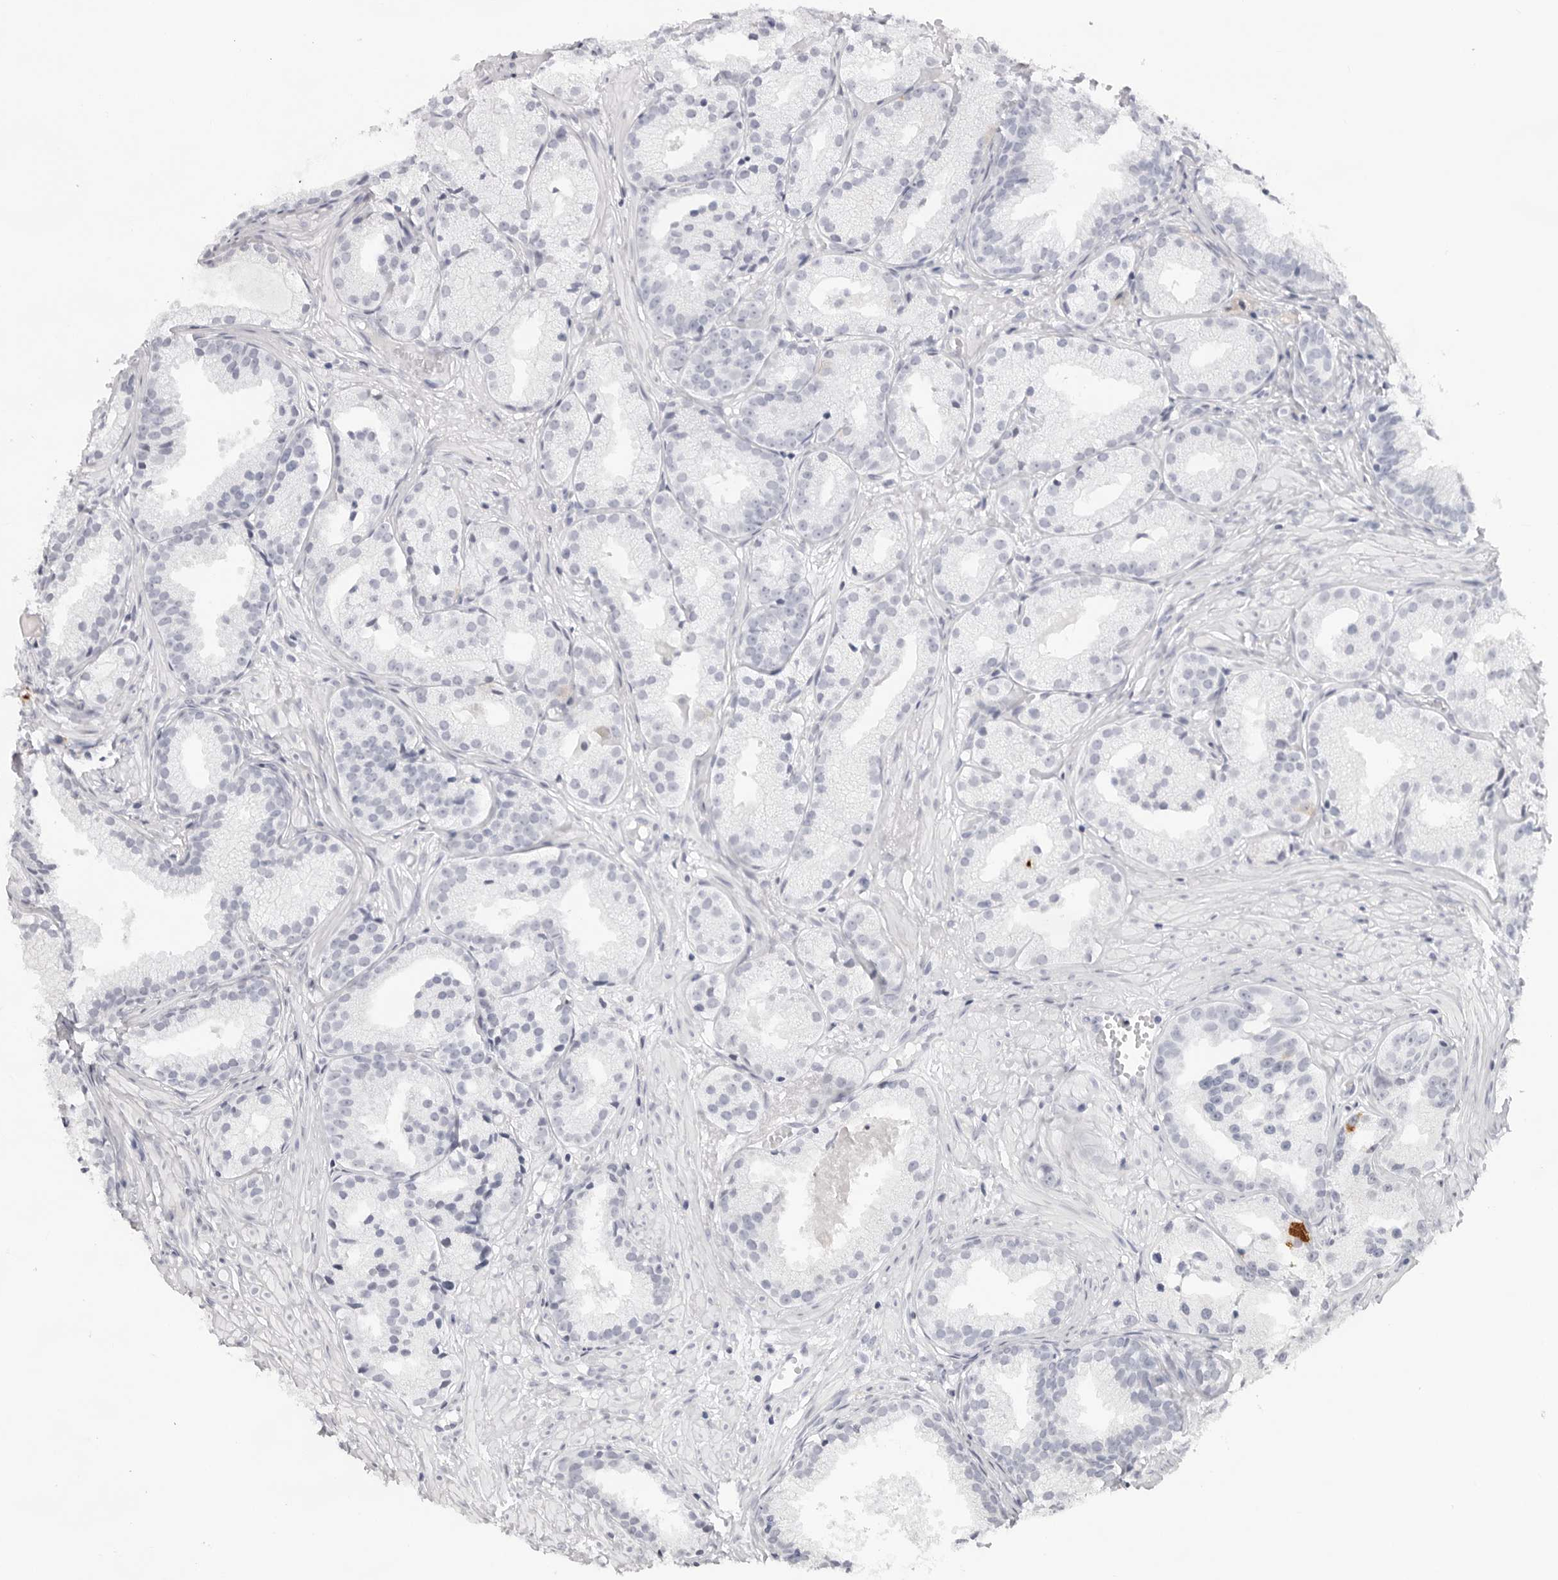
{"staining": {"intensity": "negative", "quantity": "none", "location": "none"}, "tissue": "prostate cancer", "cell_type": "Tumor cells", "image_type": "cancer", "snomed": [{"axis": "morphology", "description": "Adenocarcinoma, Low grade"}, {"axis": "topography", "description": "Prostate"}], "caption": "A high-resolution image shows immunohistochemistry staining of prostate cancer, which exhibits no significant positivity in tumor cells.", "gene": "KLK12", "patient": {"sex": "male", "age": 88}}